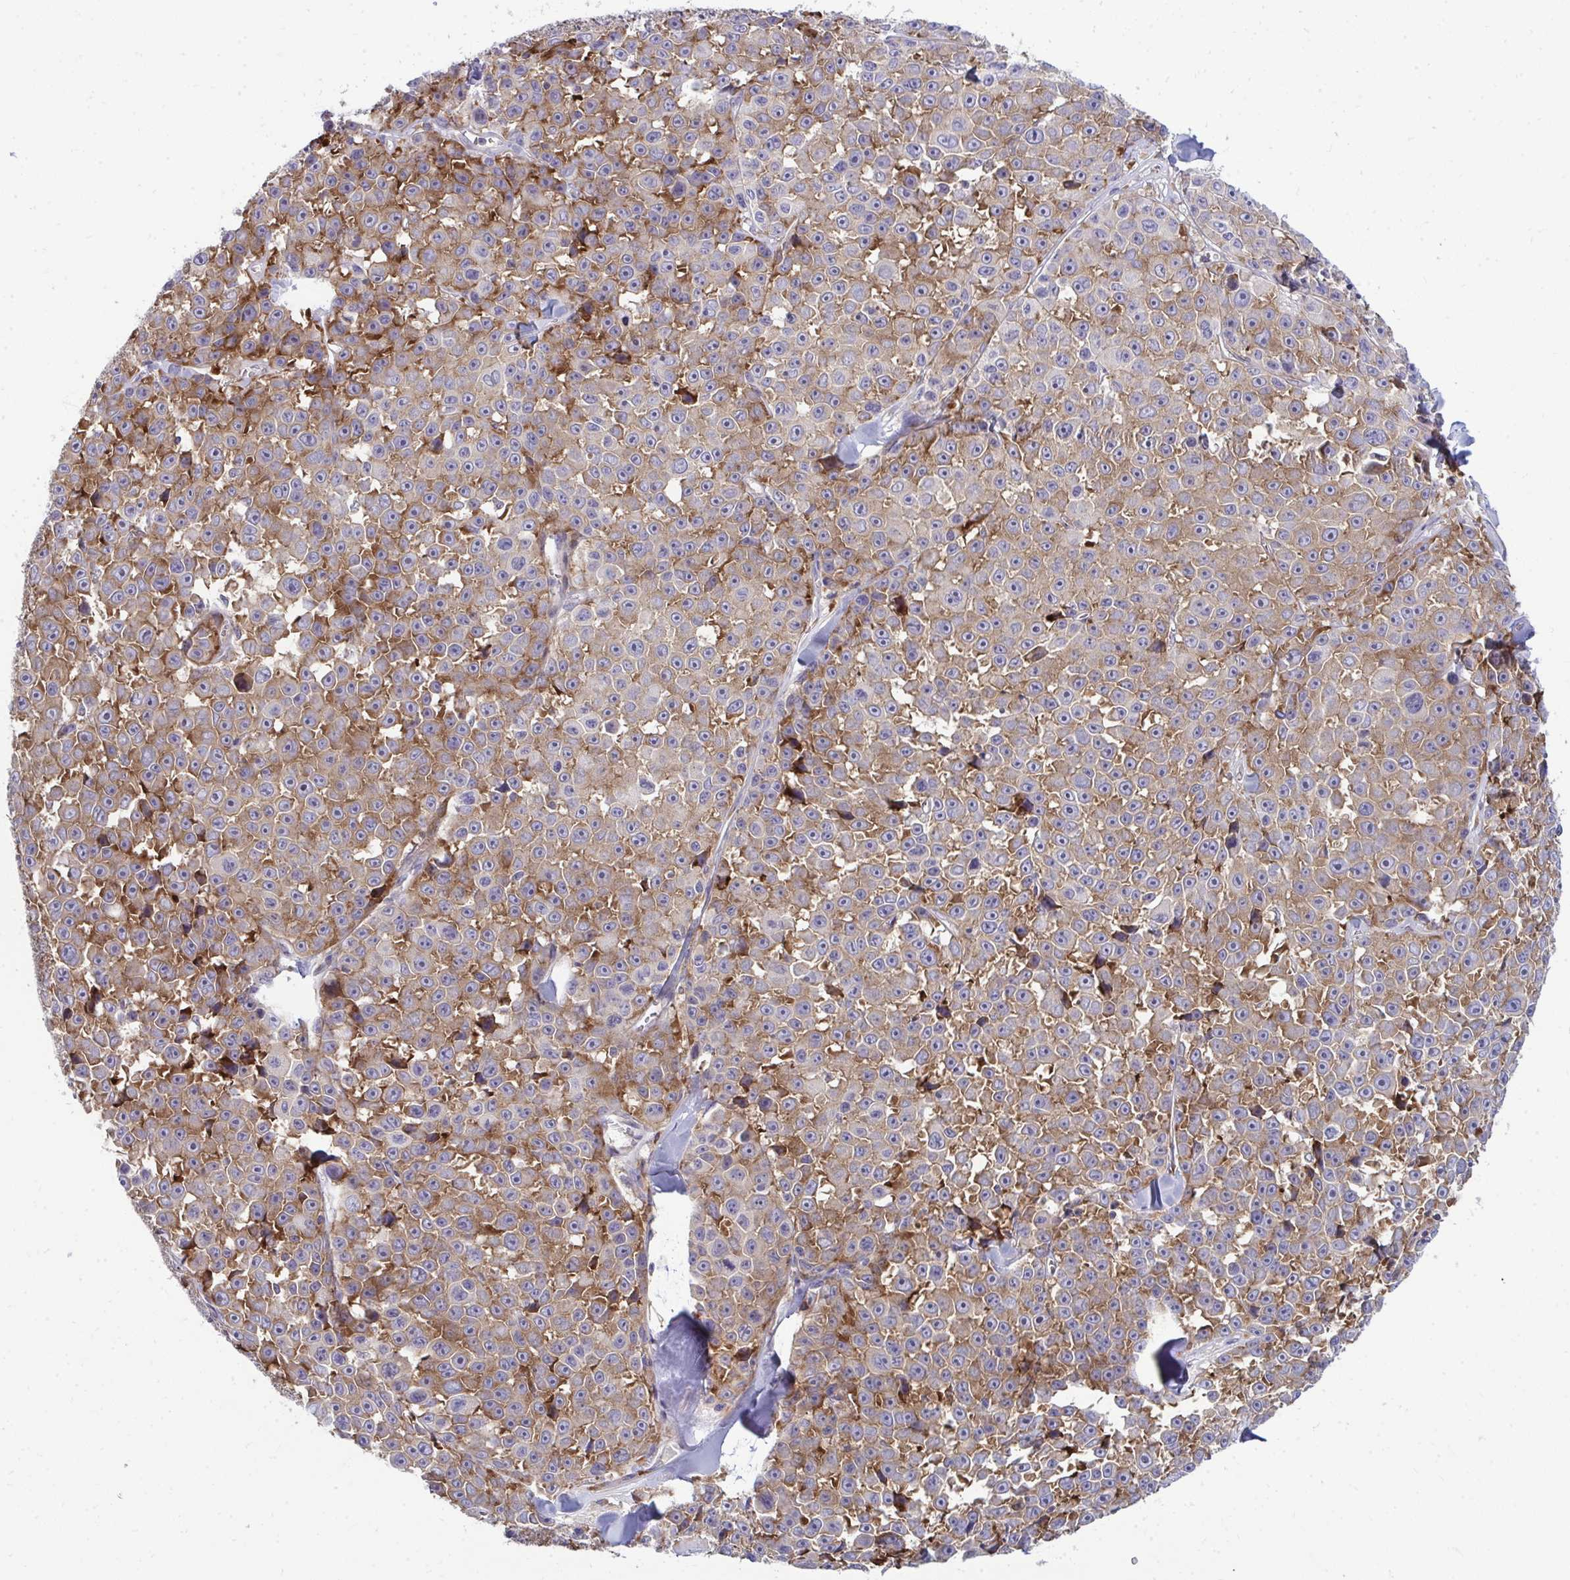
{"staining": {"intensity": "moderate", "quantity": ">75%", "location": "cytoplasmic/membranous"}, "tissue": "melanoma", "cell_type": "Tumor cells", "image_type": "cancer", "snomed": [{"axis": "morphology", "description": "Malignant melanoma, NOS"}, {"axis": "topography", "description": "Skin"}], "caption": "The micrograph reveals a brown stain indicating the presence of a protein in the cytoplasmic/membranous of tumor cells in melanoma.", "gene": "GFPT2", "patient": {"sex": "female", "age": 66}}